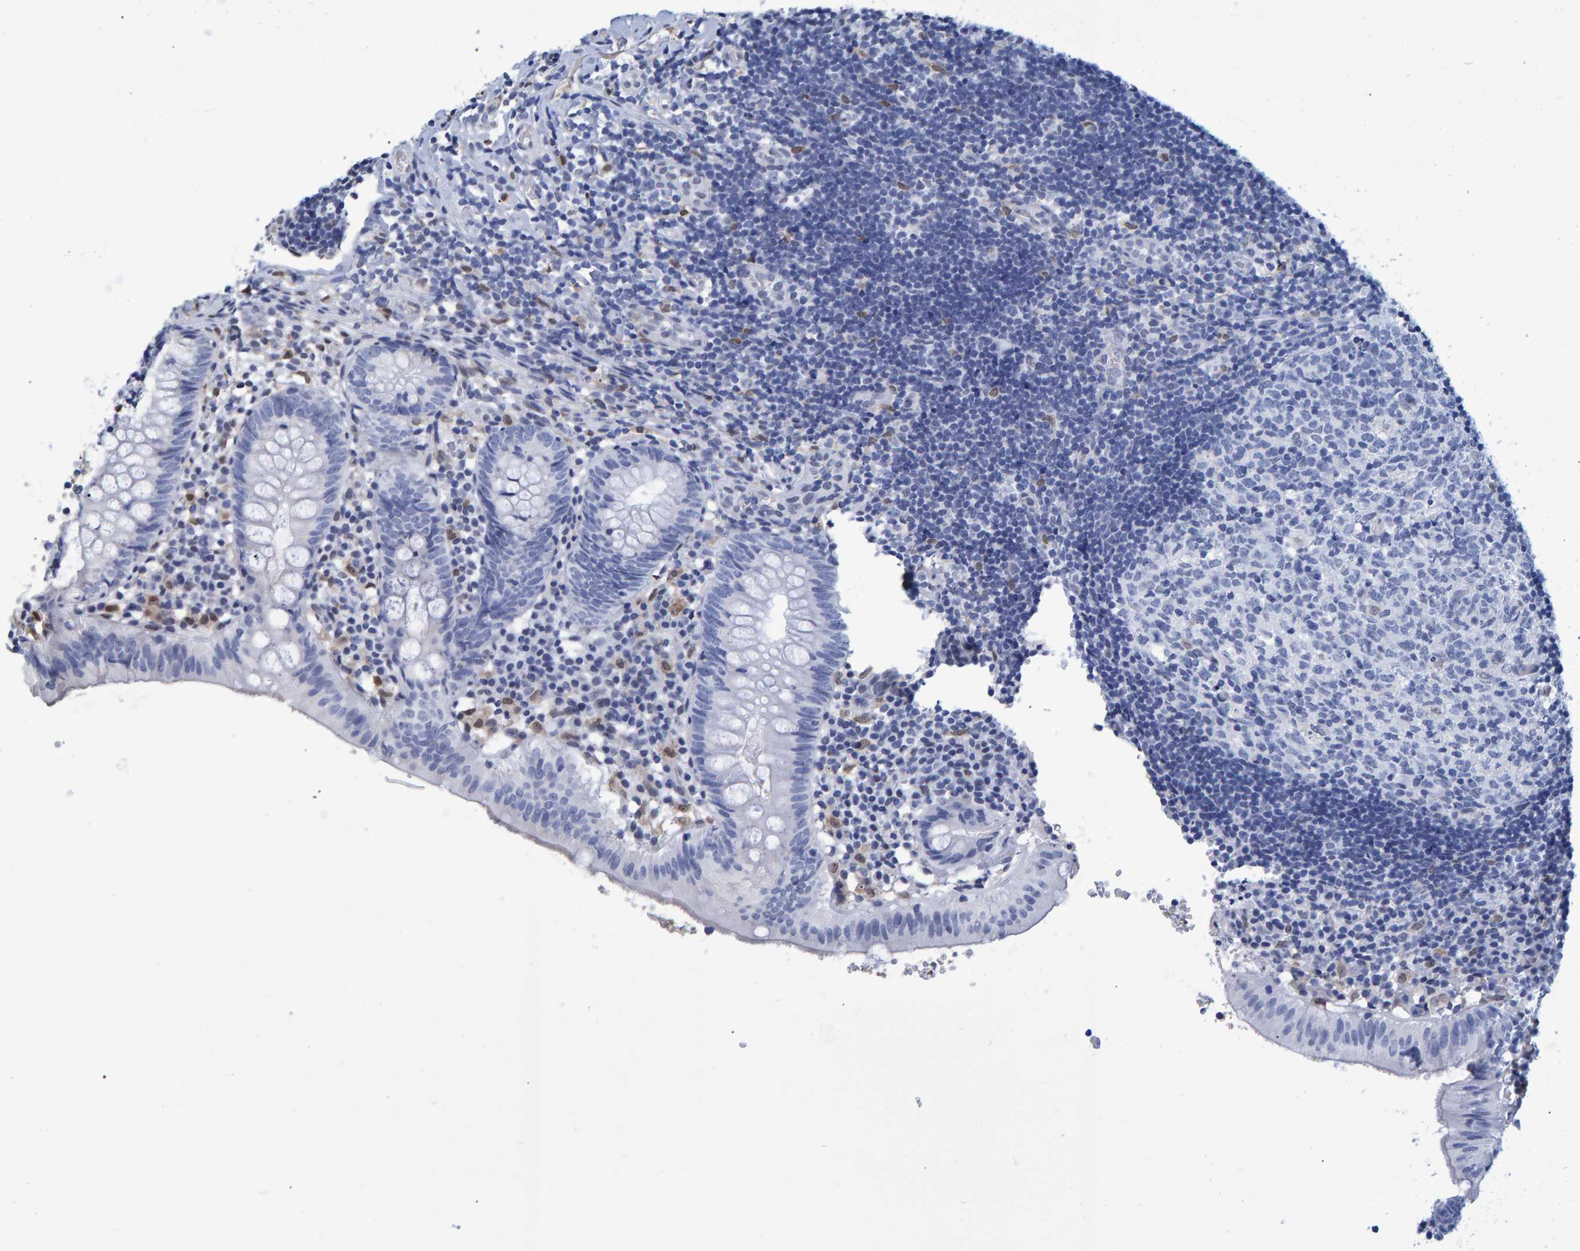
{"staining": {"intensity": "negative", "quantity": "none", "location": "none"}, "tissue": "appendix", "cell_type": "Glandular cells", "image_type": "normal", "snomed": [{"axis": "morphology", "description": "Normal tissue, NOS"}, {"axis": "topography", "description": "Appendix"}], "caption": "Histopathology image shows no significant protein expression in glandular cells of benign appendix.", "gene": "QKI", "patient": {"sex": "male", "age": 8}}